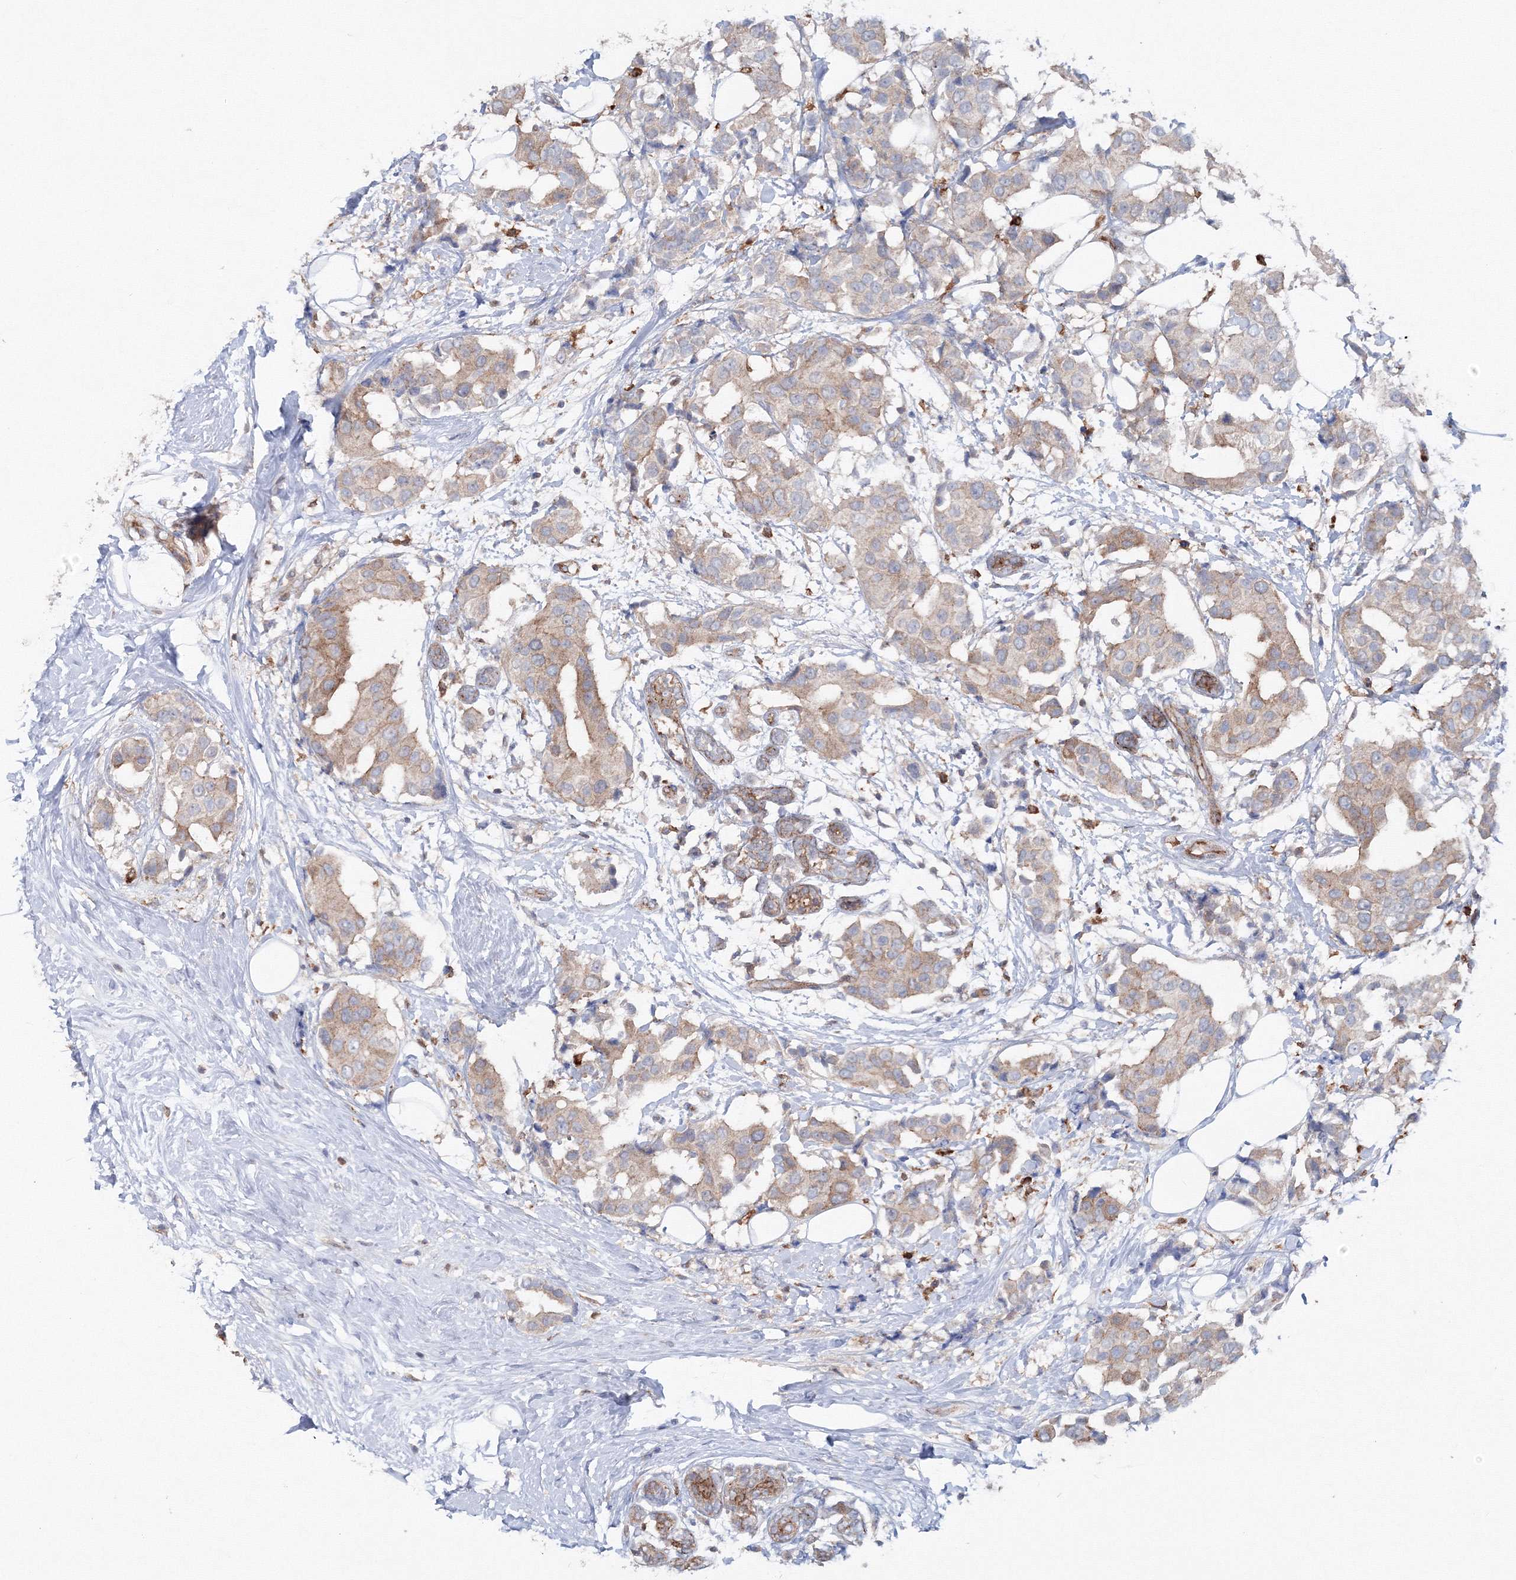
{"staining": {"intensity": "weak", "quantity": ">75%", "location": "cytoplasmic/membranous"}, "tissue": "breast cancer", "cell_type": "Tumor cells", "image_type": "cancer", "snomed": [{"axis": "morphology", "description": "Normal tissue, NOS"}, {"axis": "morphology", "description": "Duct carcinoma"}, {"axis": "topography", "description": "Breast"}], "caption": "There is low levels of weak cytoplasmic/membranous staining in tumor cells of breast intraductal carcinoma, as demonstrated by immunohistochemical staining (brown color).", "gene": "GGA2", "patient": {"sex": "female", "age": 39}}